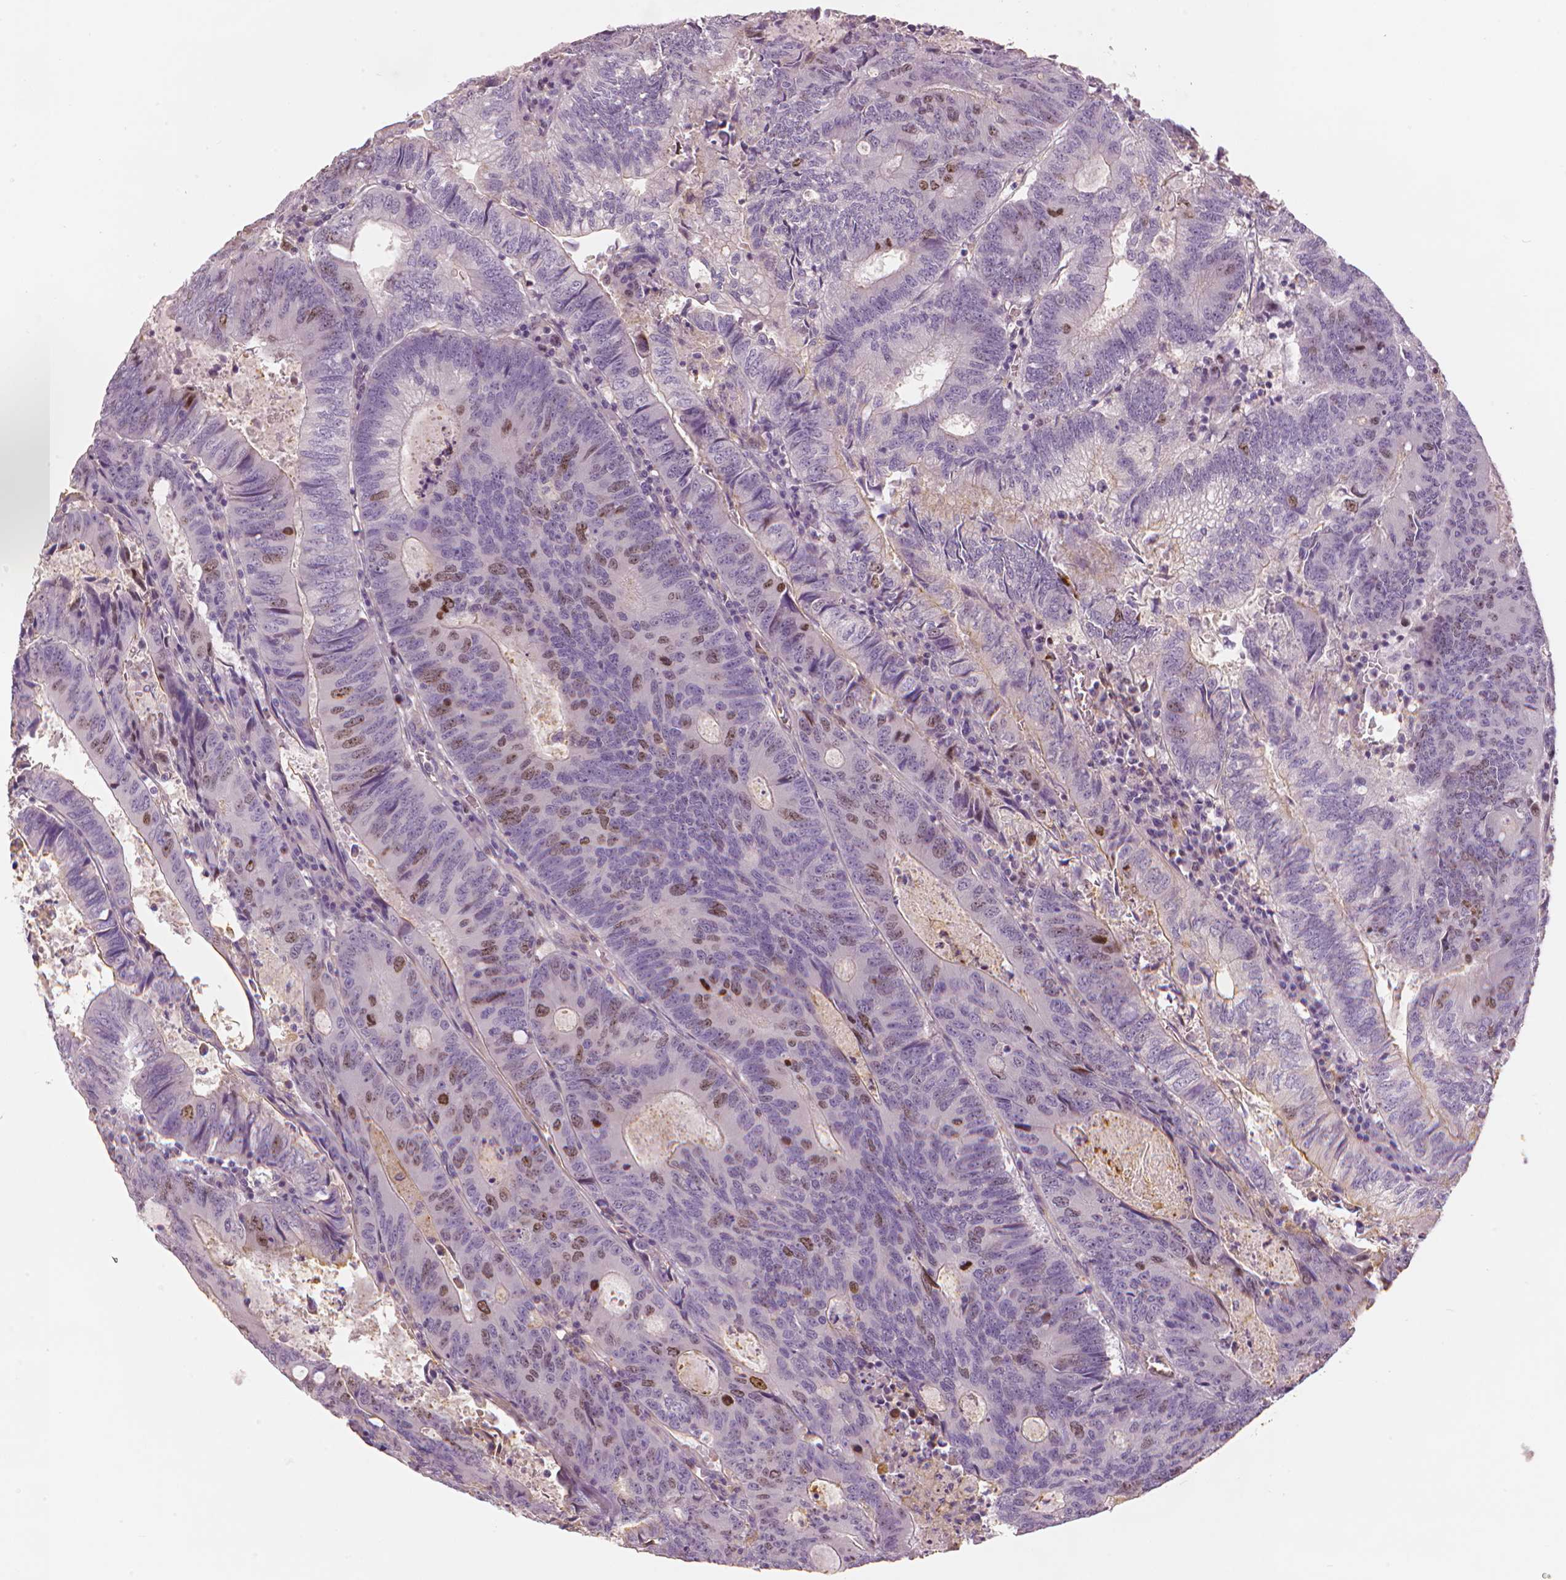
{"staining": {"intensity": "moderate", "quantity": "<25%", "location": "nuclear"}, "tissue": "colorectal cancer", "cell_type": "Tumor cells", "image_type": "cancer", "snomed": [{"axis": "morphology", "description": "Adenocarcinoma, NOS"}, {"axis": "topography", "description": "Colon"}], "caption": "Protein analysis of colorectal adenocarcinoma tissue exhibits moderate nuclear expression in approximately <25% of tumor cells.", "gene": "MKI67", "patient": {"sex": "male", "age": 67}}